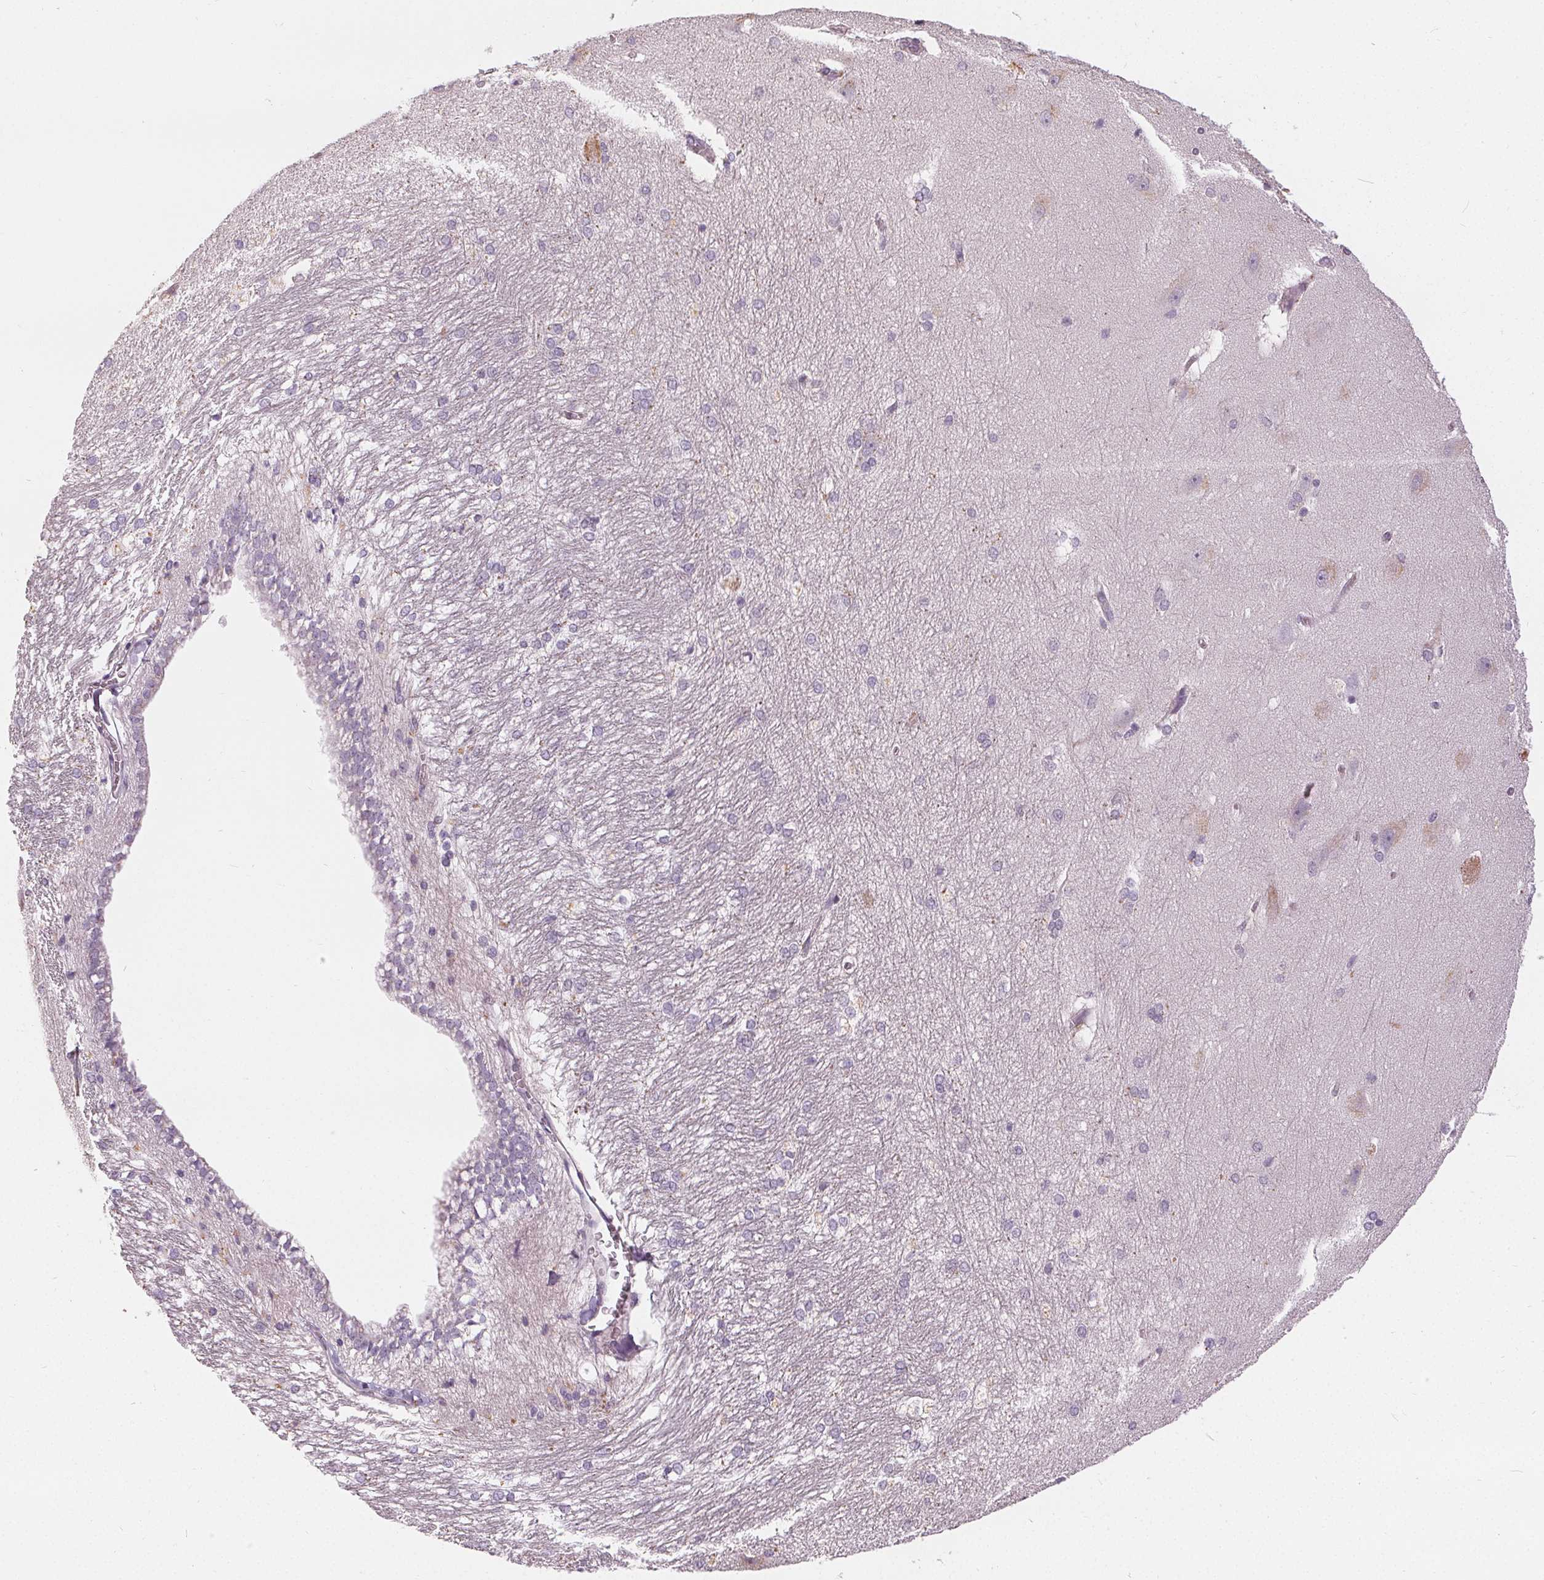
{"staining": {"intensity": "negative", "quantity": "none", "location": "none"}, "tissue": "hippocampus", "cell_type": "Glial cells", "image_type": "normal", "snomed": [{"axis": "morphology", "description": "Normal tissue, NOS"}, {"axis": "topography", "description": "Cerebral cortex"}, {"axis": "topography", "description": "Hippocampus"}], "caption": "Protein analysis of benign hippocampus displays no significant expression in glial cells. The staining was performed using DAB to visualize the protein expression in brown, while the nuclei were stained in blue with hematoxylin (Magnification: 20x).", "gene": "HOPX", "patient": {"sex": "female", "age": 19}}